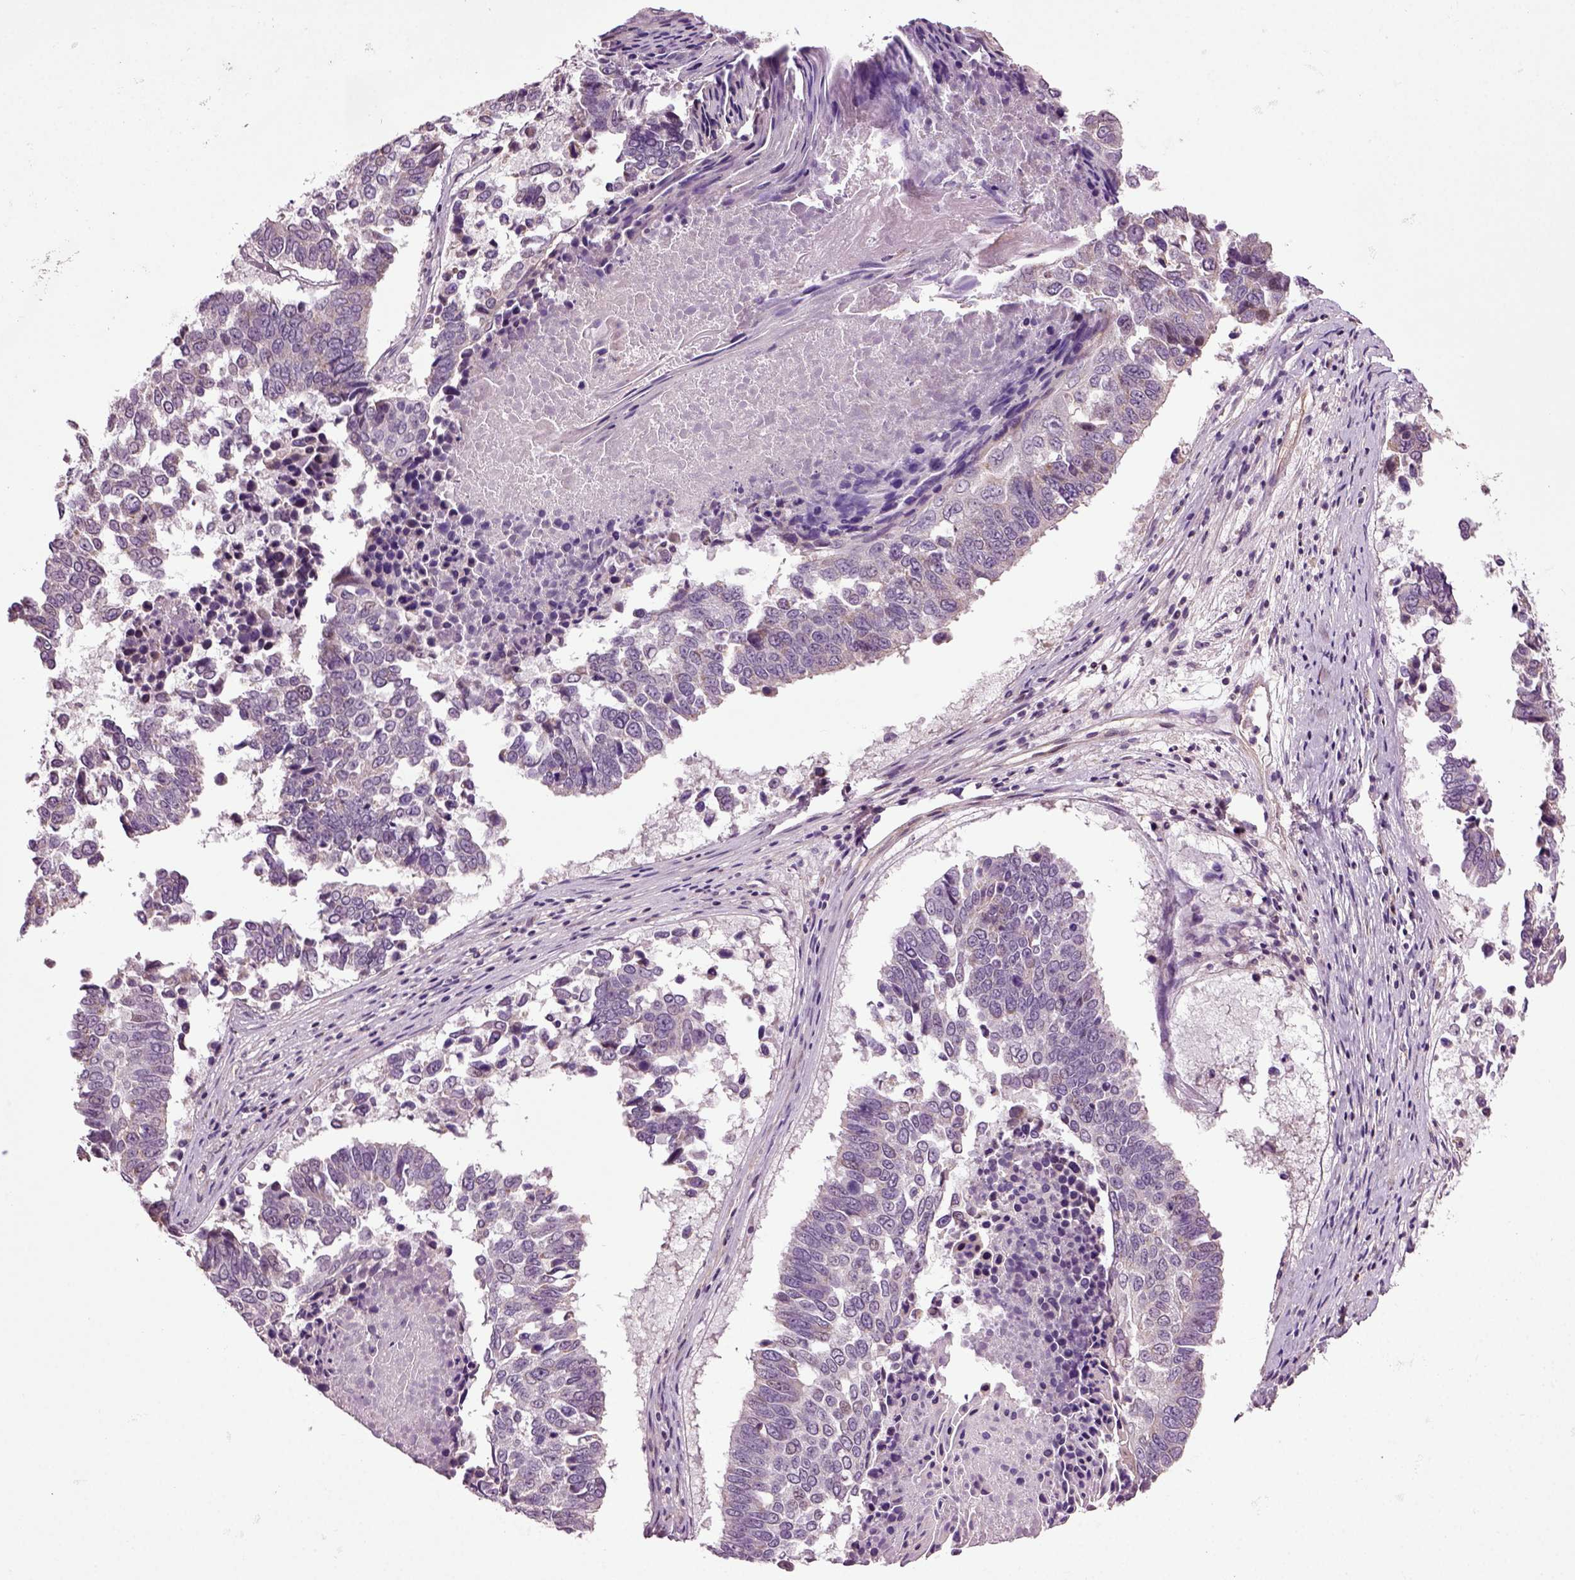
{"staining": {"intensity": "negative", "quantity": "none", "location": "none"}, "tissue": "lung cancer", "cell_type": "Tumor cells", "image_type": "cancer", "snomed": [{"axis": "morphology", "description": "Squamous cell carcinoma, NOS"}, {"axis": "topography", "description": "Lung"}], "caption": "Lung squamous cell carcinoma stained for a protein using immunohistochemistry demonstrates no expression tumor cells.", "gene": "HAGHL", "patient": {"sex": "male", "age": 73}}